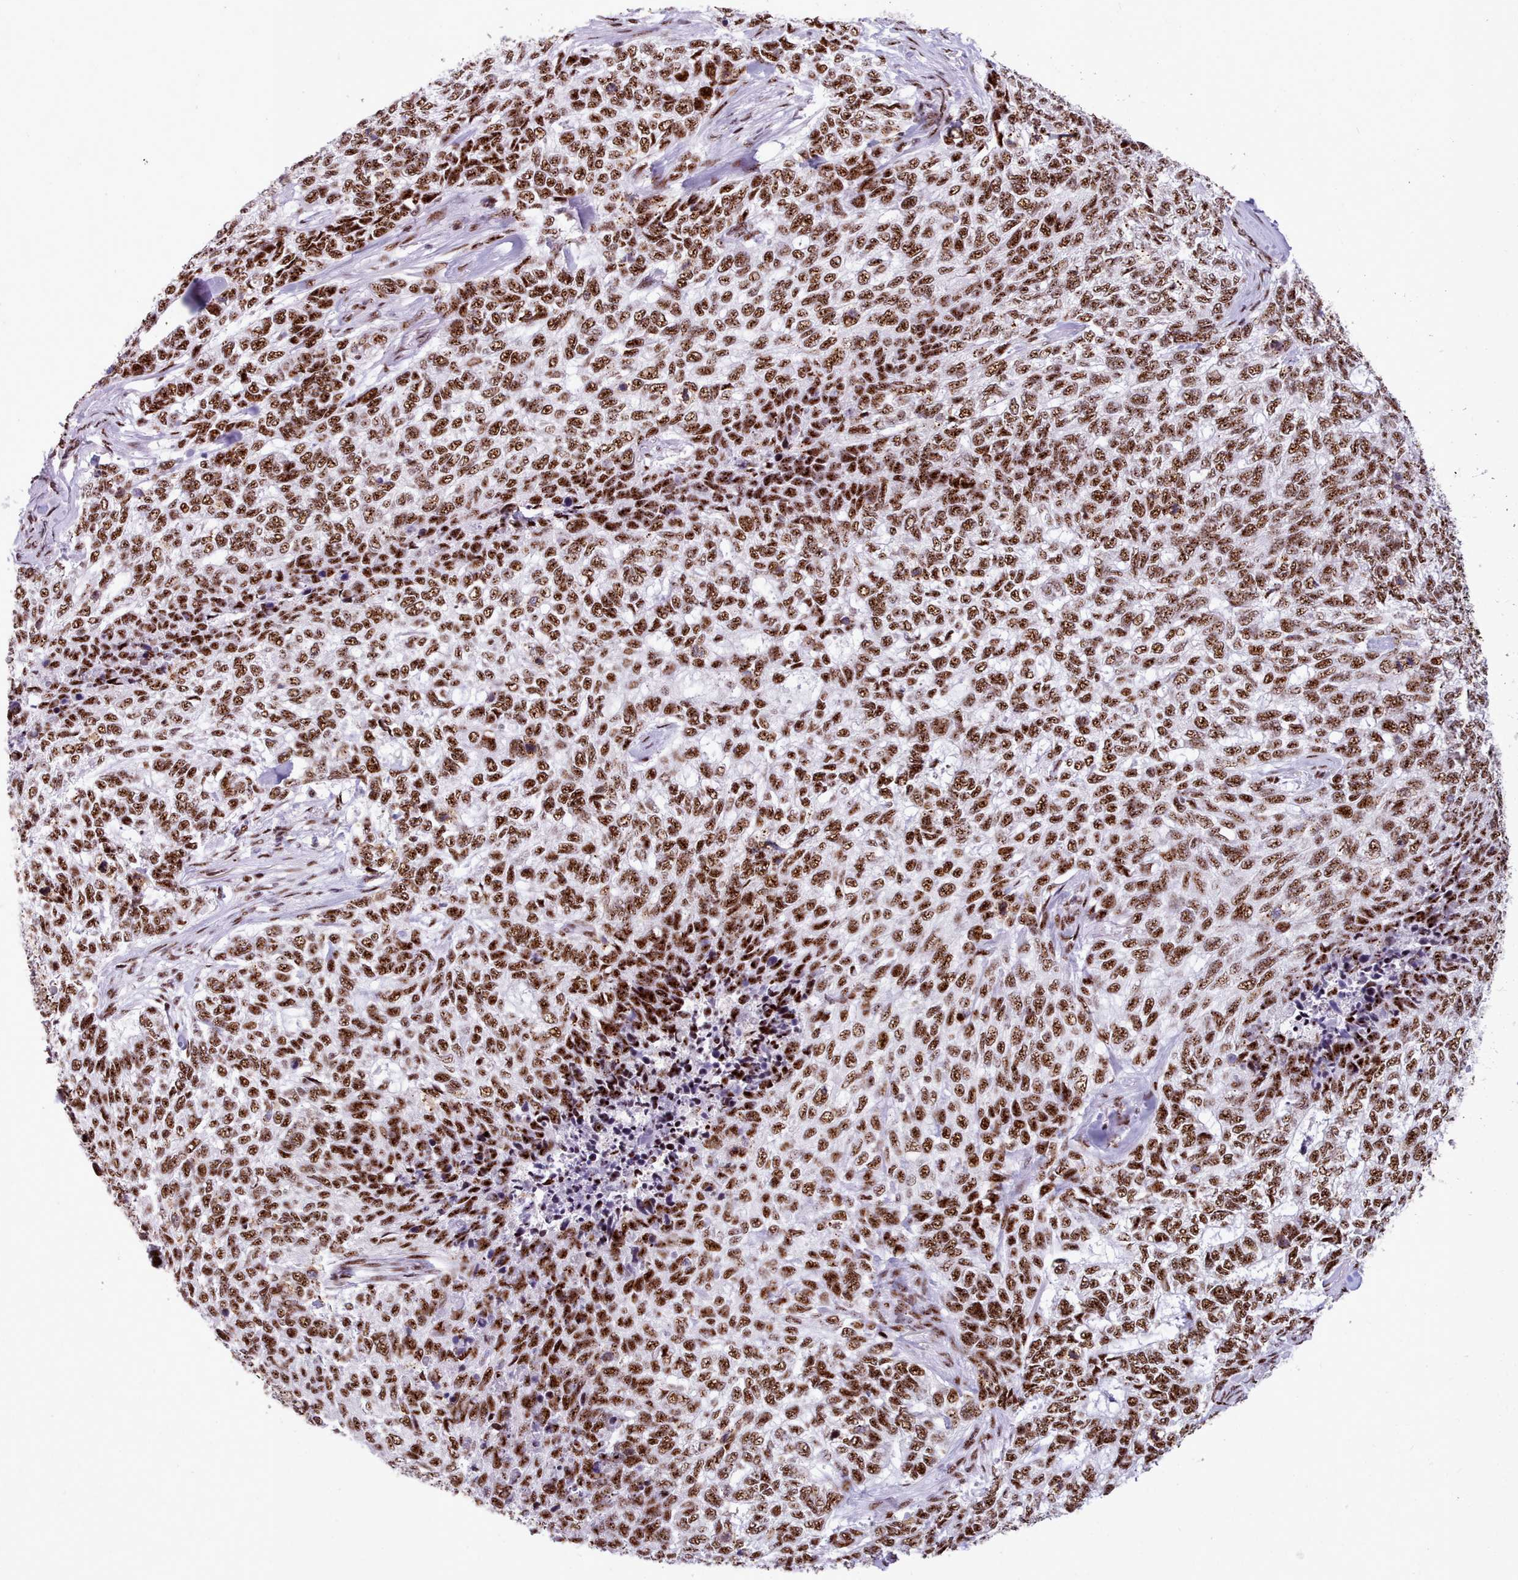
{"staining": {"intensity": "strong", "quantity": ">75%", "location": "nuclear"}, "tissue": "skin cancer", "cell_type": "Tumor cells", "image_type": "cancer", "snomed": [{"axis": "morphology", "description": "Basal cell carcinoma"}, {"axis": "topography", "description": "Skin"}], "caption": "Strong nuclear positivity is present in about >75% of tumor cells in skin cancer (basal cell carcinoma). The staining was performed using DAB, with brown indicating positive protein expression. Nuclei are stained blue with hematoxylin.", "gene": "TMEM35B", "patient": {"sex": "female", "age": 65}}